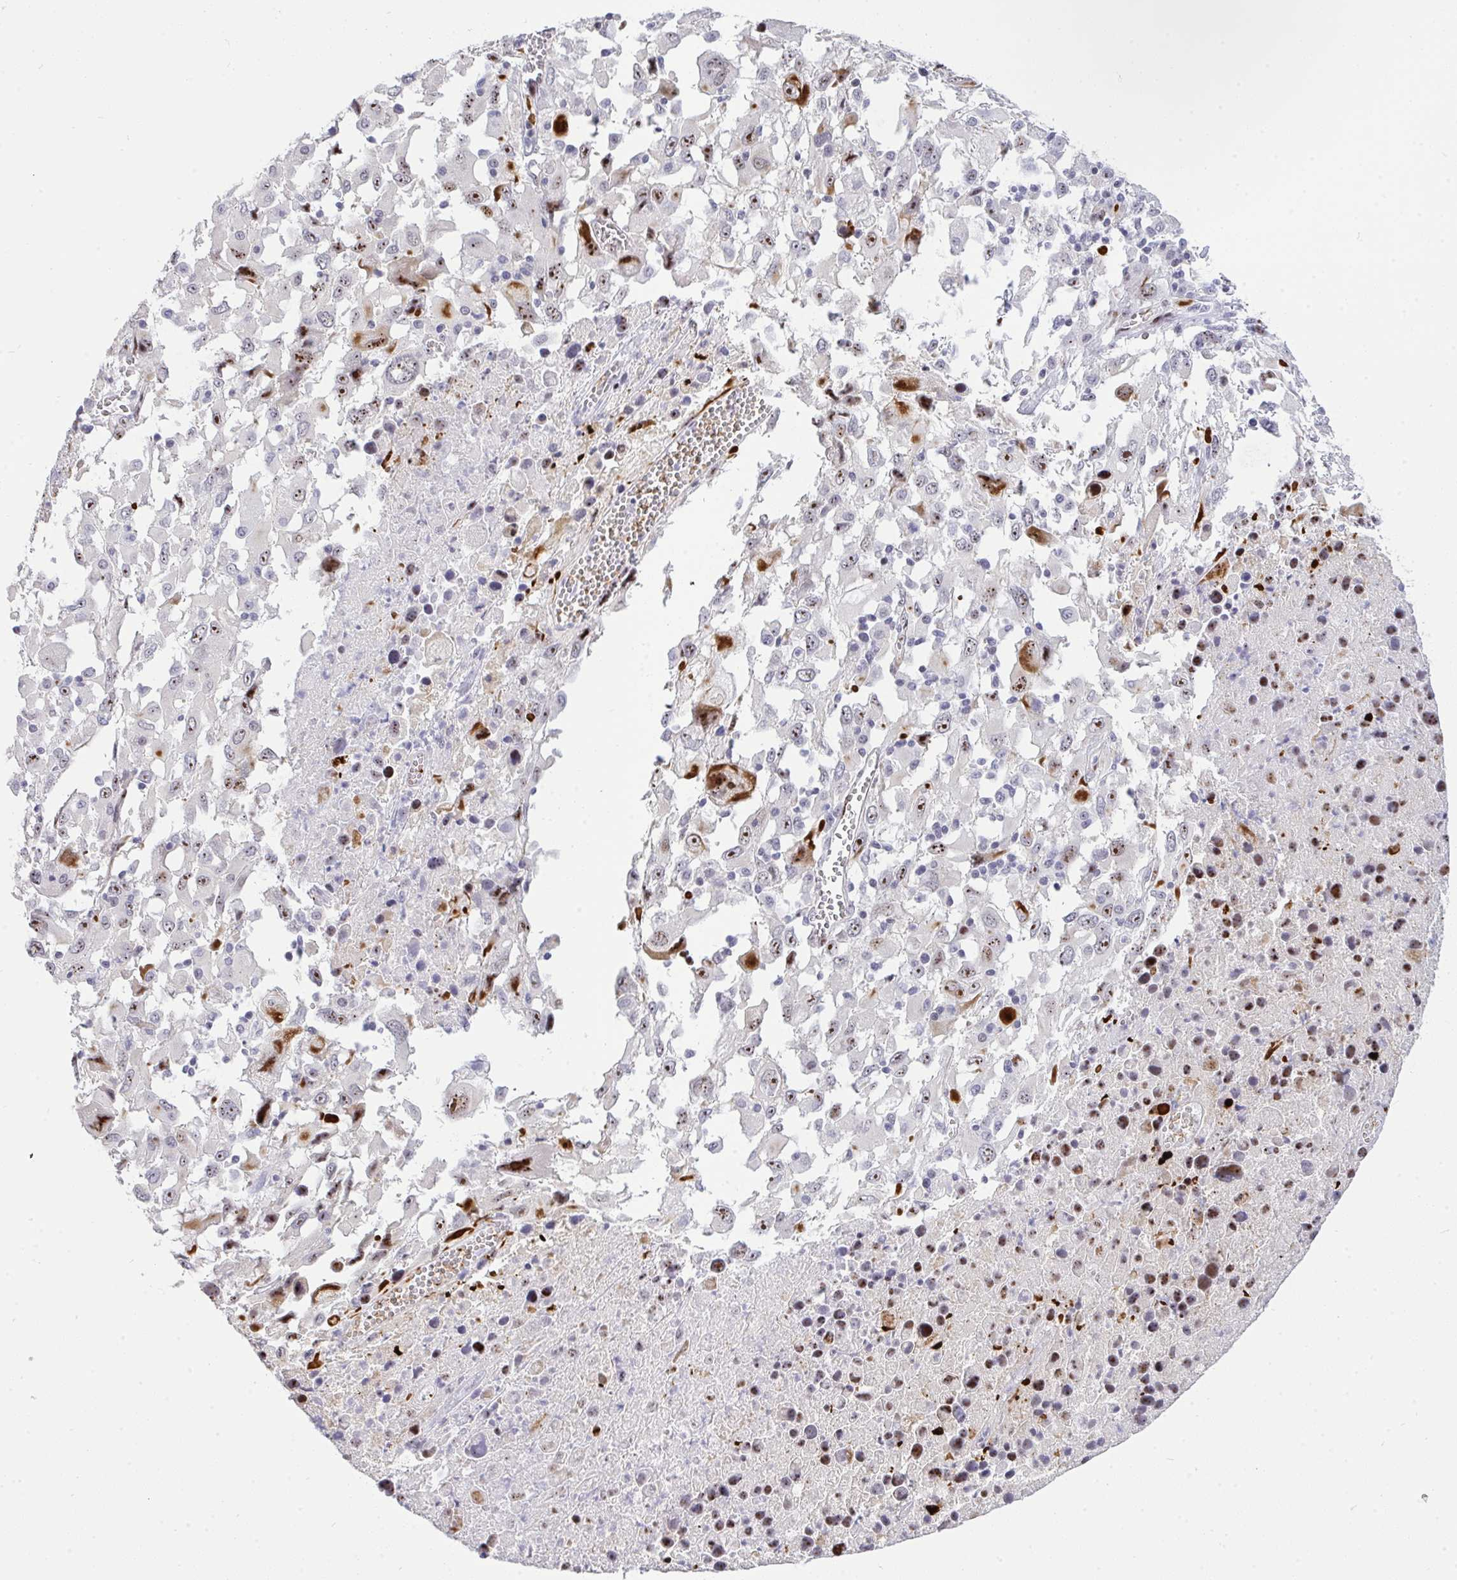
{"staining": {"intensity": "weak", "quantity": "25%-75%", "location": "nuclear"}, "tissue": "melanoma", "cell_type": "Tumor cells", "image_type": "cancer", "snomed": [{"axis": "morphology", "description": "Malignant melanoma, Metastatic site"}, {"axis": "topography", "description": "Soft tissue"}], "caption": "This micrograph reveals malignant melanoma (metastatic site) stained with immunohistochemistry (IHC) to label a protein in brown. The nuclear of tumor cells show weak positivity for the protein. Nuclei are counter-stained blue.", "gene": "PLPPR3", "patient": {"sex": "male", "age": 50}}